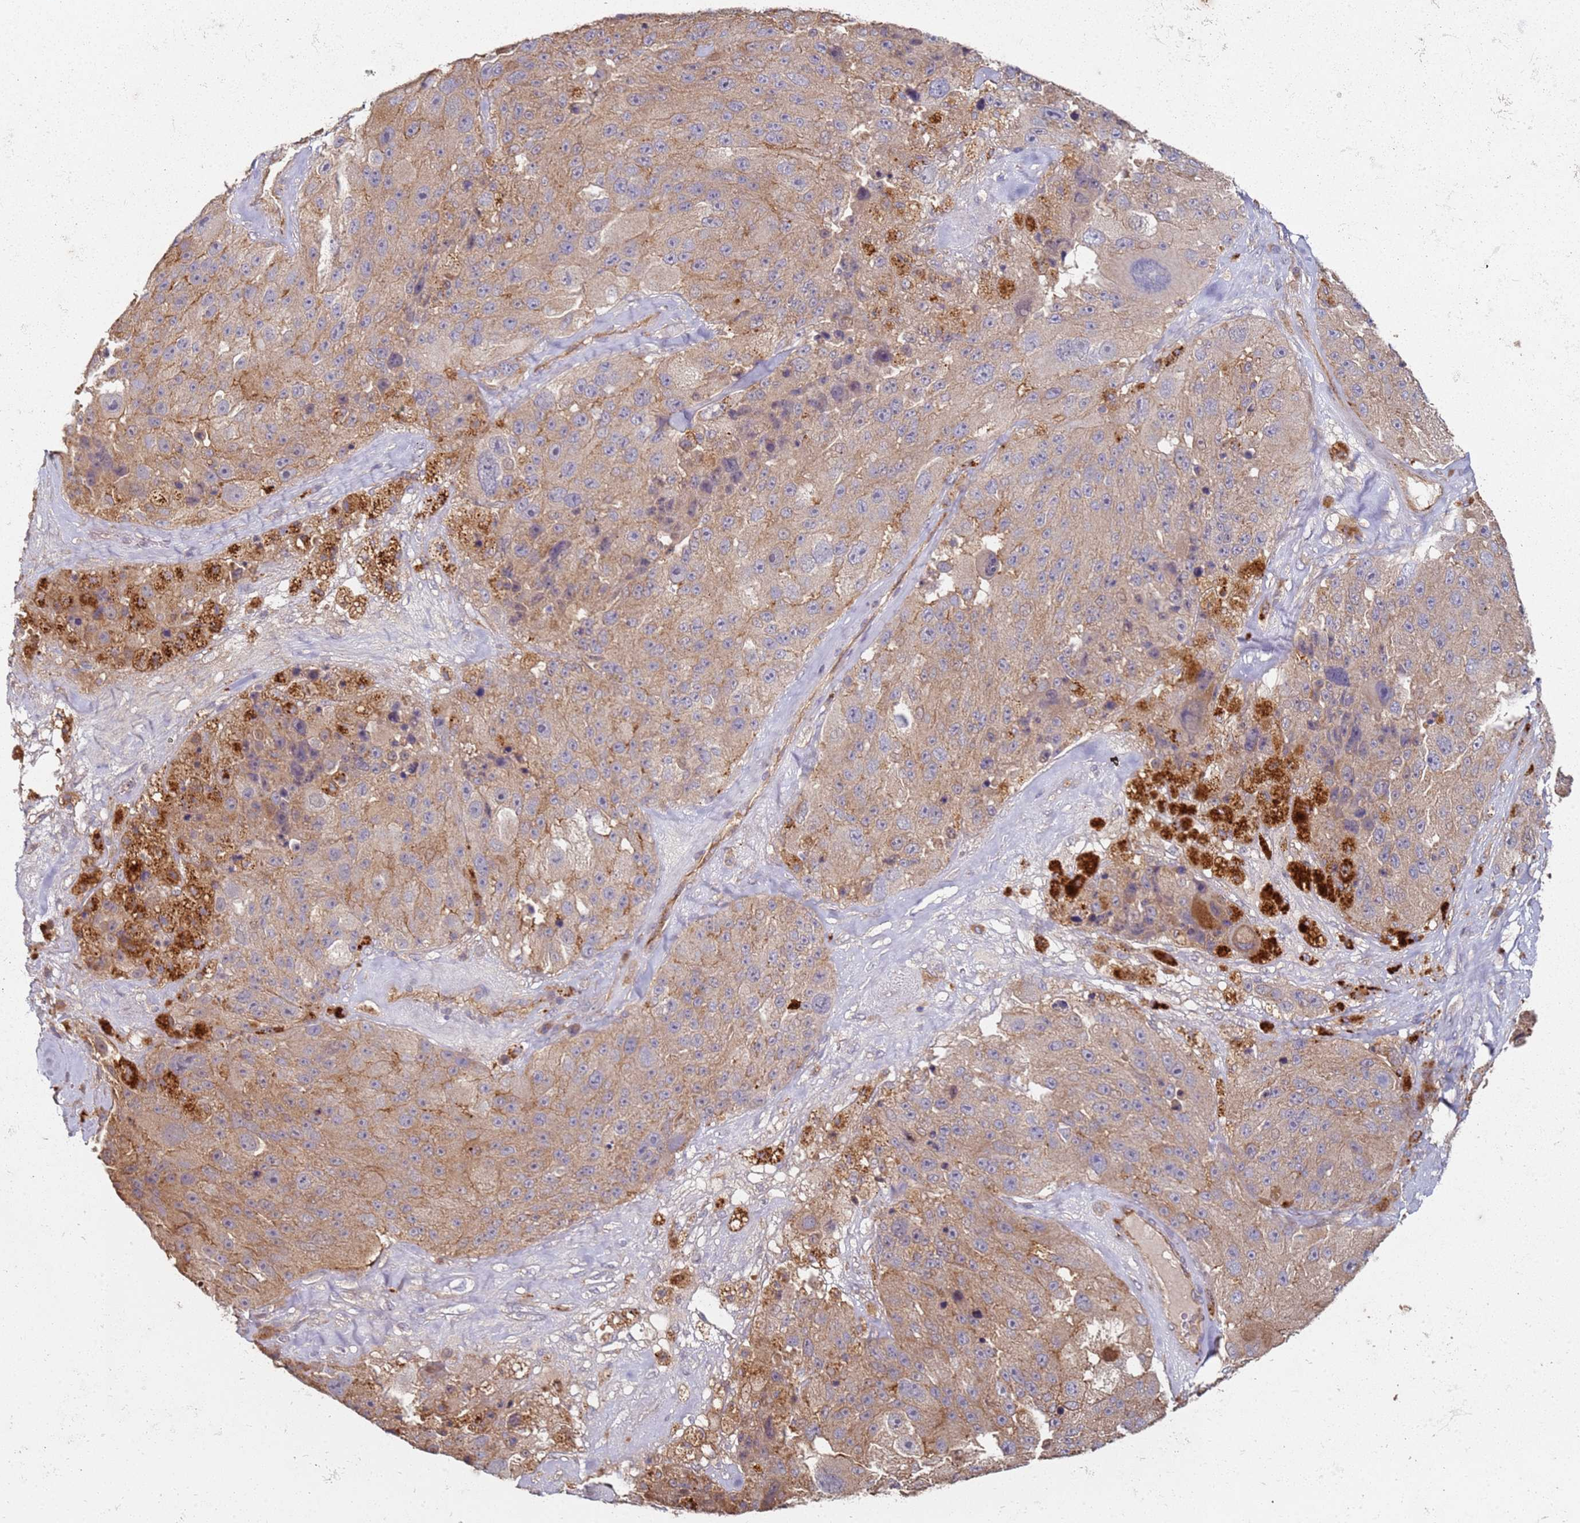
{"staining": {"intensity": "moderate", "quantity": "25%-75%", "location": "cytoplasmic/membranous"}, "tissue": "melanoma", "cell_type": "Tumor cells", "image_type": "cancer", "snomed": [{"axis": "morphology", "description": "Malignant melanoma, Metastatic site"}, {"axis": "topography", "description": "Lymph node"}], "caption": "A brown stain shows moderate cytoplasmic/membranous staining of a protein in malignant melanoma (metastatic site) tumor cells.", "gene": "SCGB2B2", "patient": {"sex": "male", "age": 62}}